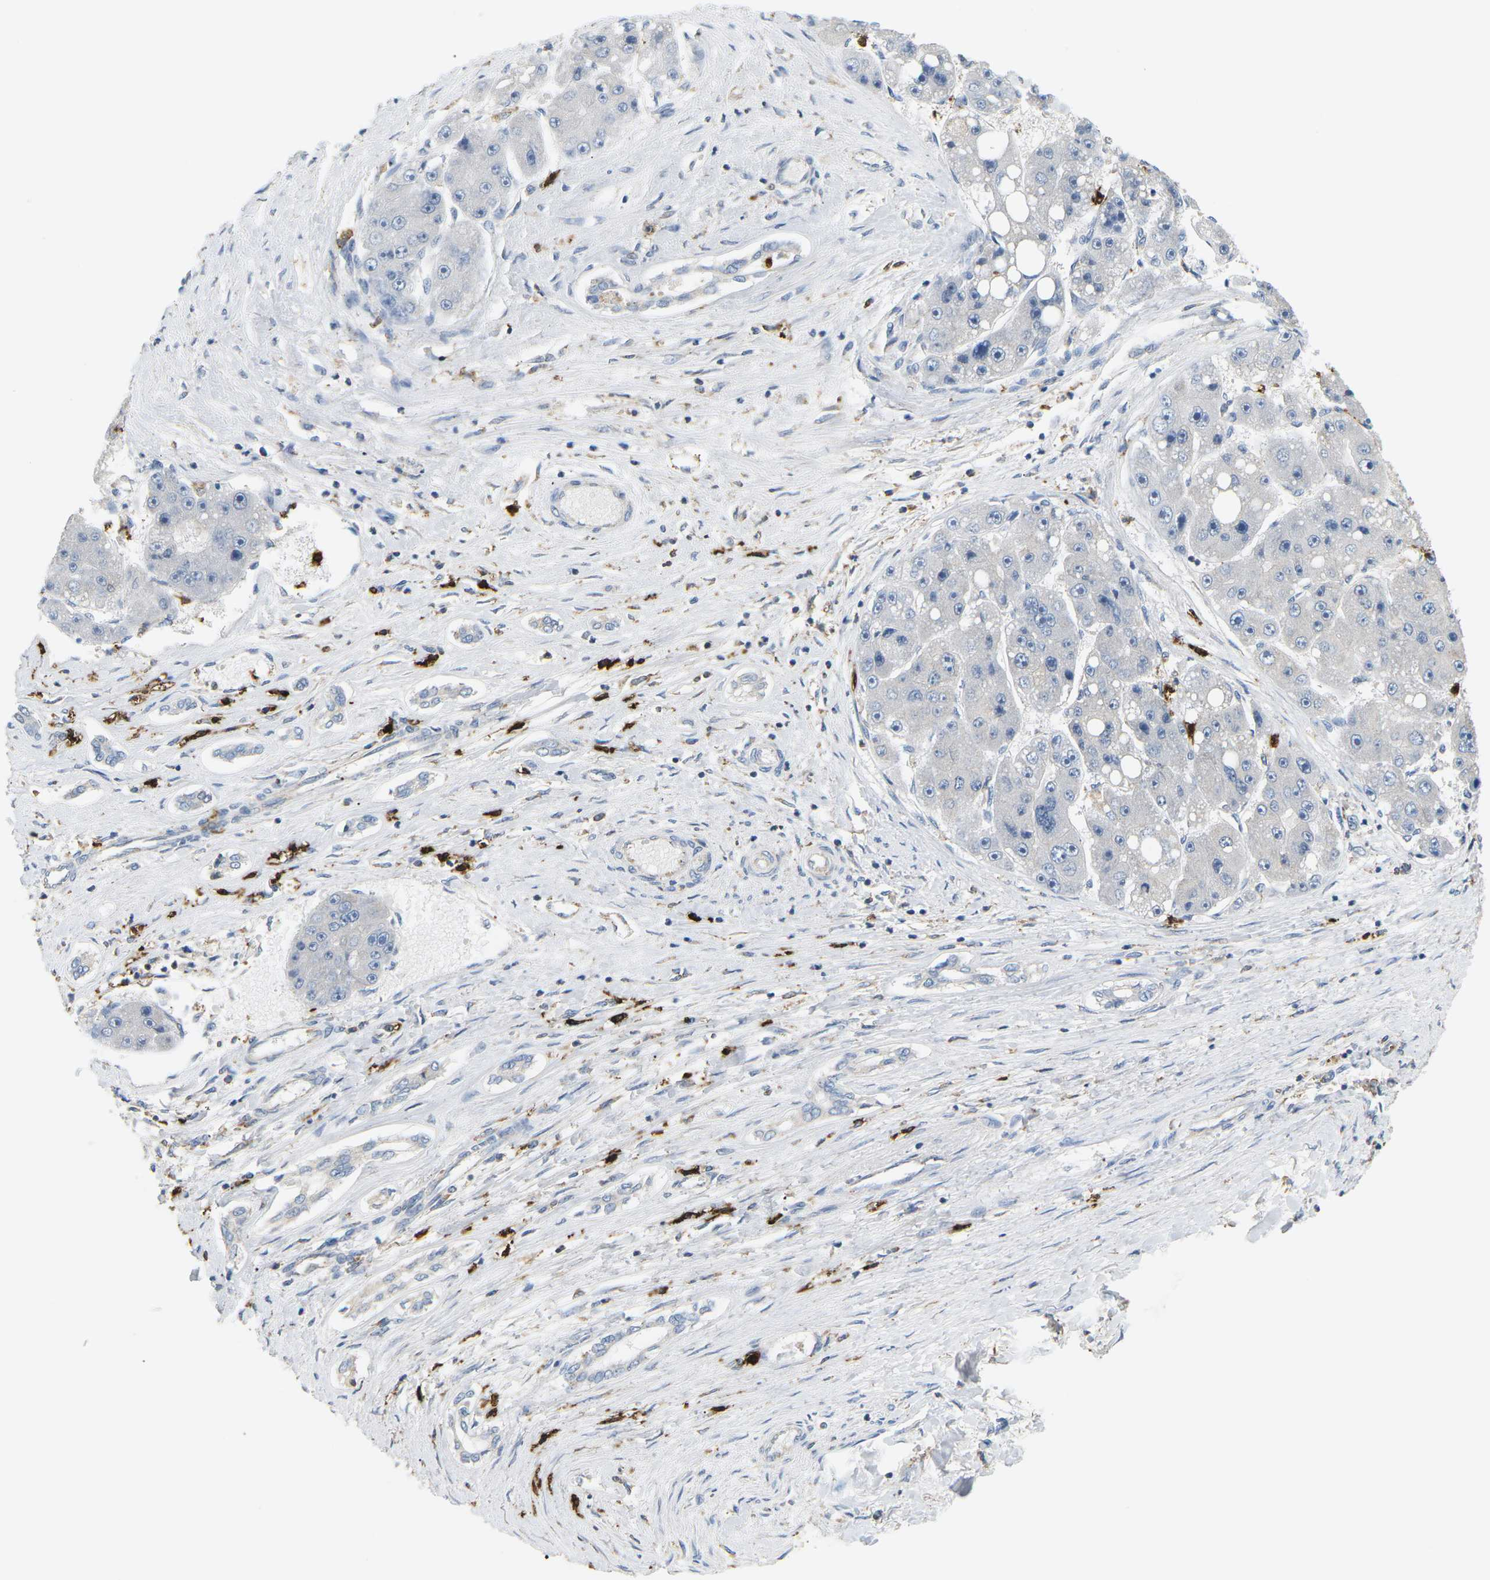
{"staining": {"intensity": "negative", "quantity": "none", "location": "none"}, "tissue": "liver cancer", "cell_type": "Tumor cells", "image_type": "cancer", "snomed": [{"axis": "morphology", "description": "Carcinoma, Hepatocellular, NOS"}, {"axis": "topography", "description": "Liver"}], "caption": "Immunohistochemistry (IHC) photomicrograph of neoplastic tissue: human liver hepatocellular carcinoma stained with DAB displays no significant protein staining in tumor cells.", "gene": "ADM", "patient": {"sex": "female", "age": 61}}